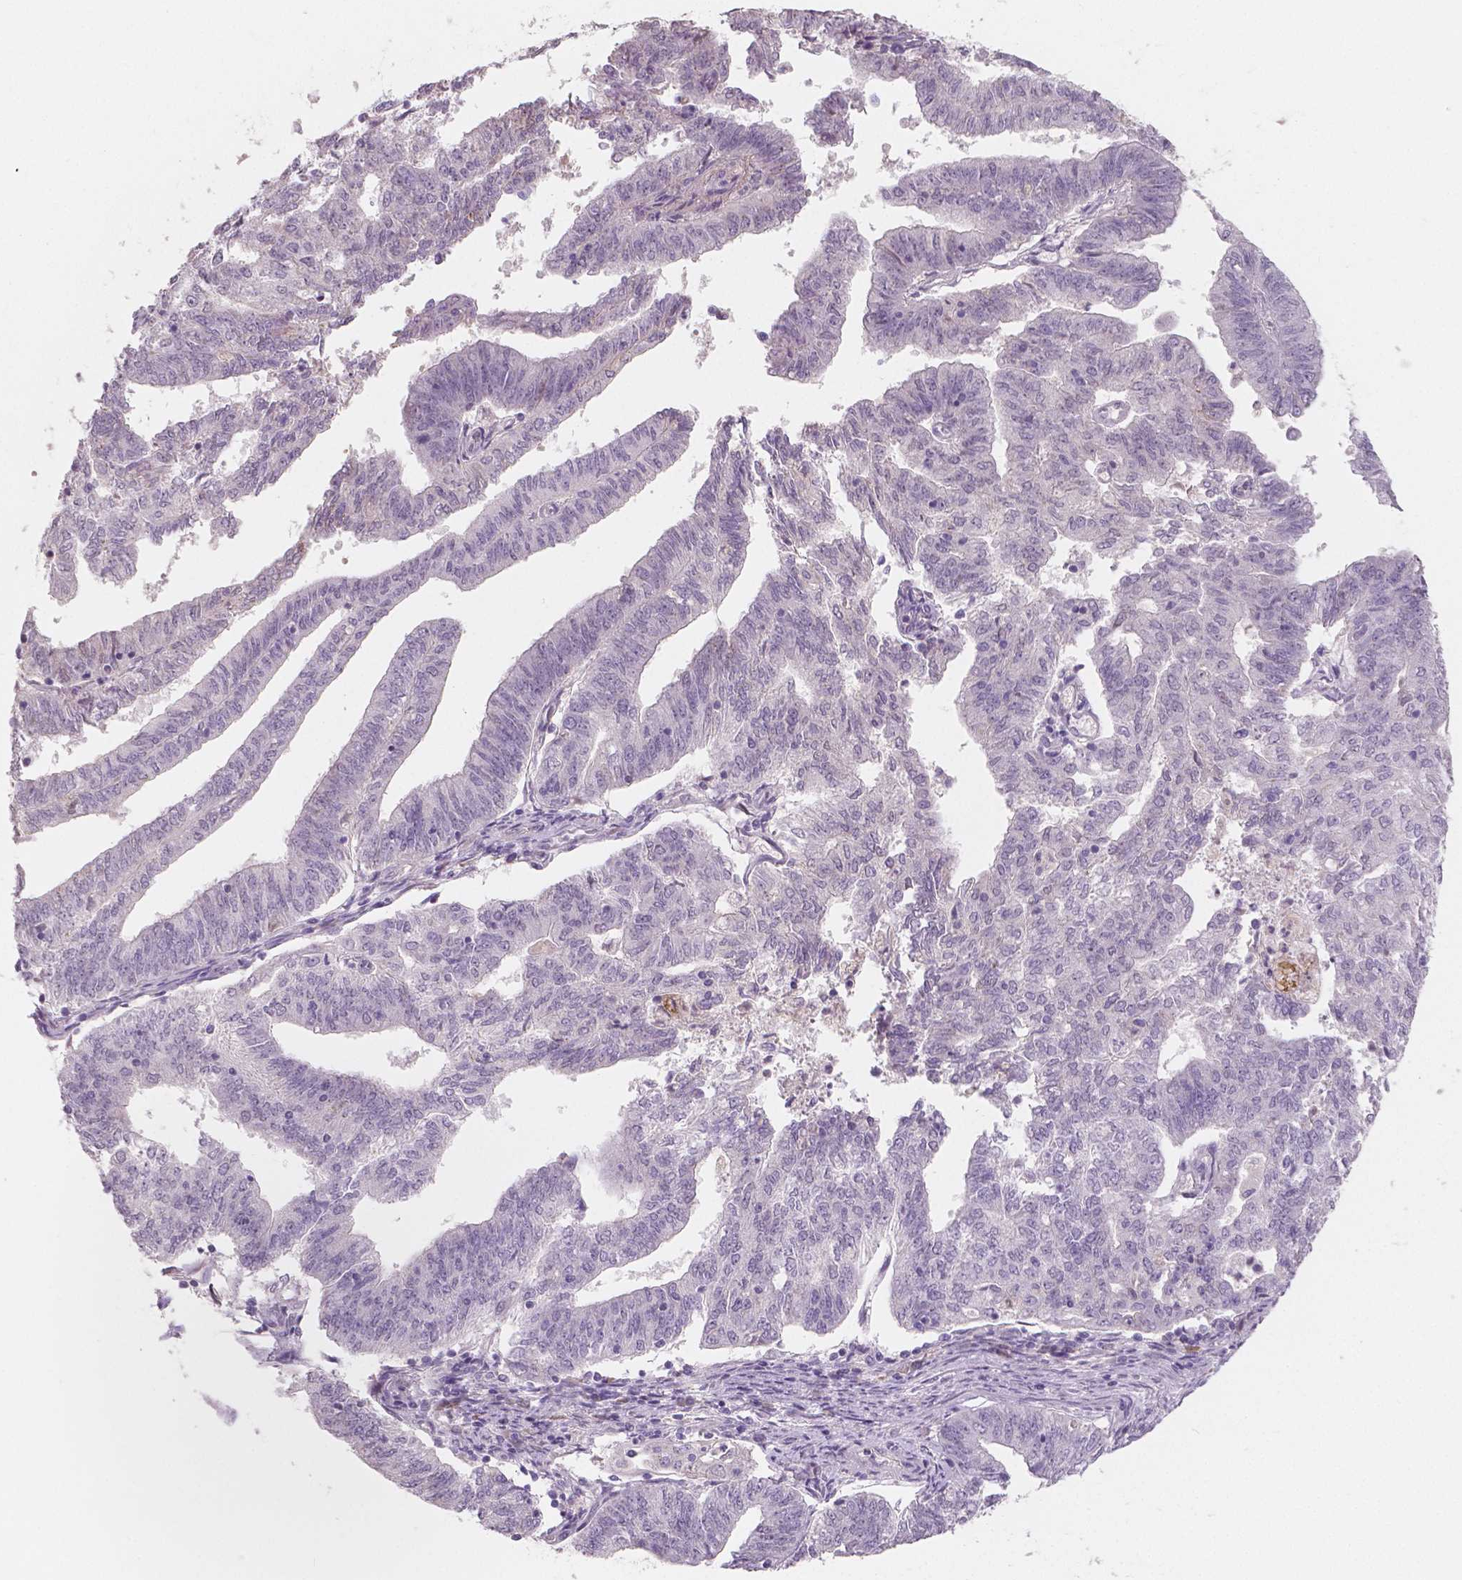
{"staining": {"intensity": "negative", "quantity": "none", "location": "none"}, "tissue": "endometrial cancer", "cell_type": "Tumor cells", "image_type": "cancer", "snomed": [{"axis": "morphology", "description": "Adenocarcinoma, NOS"}, {"axis": "topography", "description": "Endometrium"}], "caption": "There is no significant positivity in tumor cells of adenocarcinoma (endometrial).", "gene": "APOA4", "patient": {"sex": "female", "age": 82}}